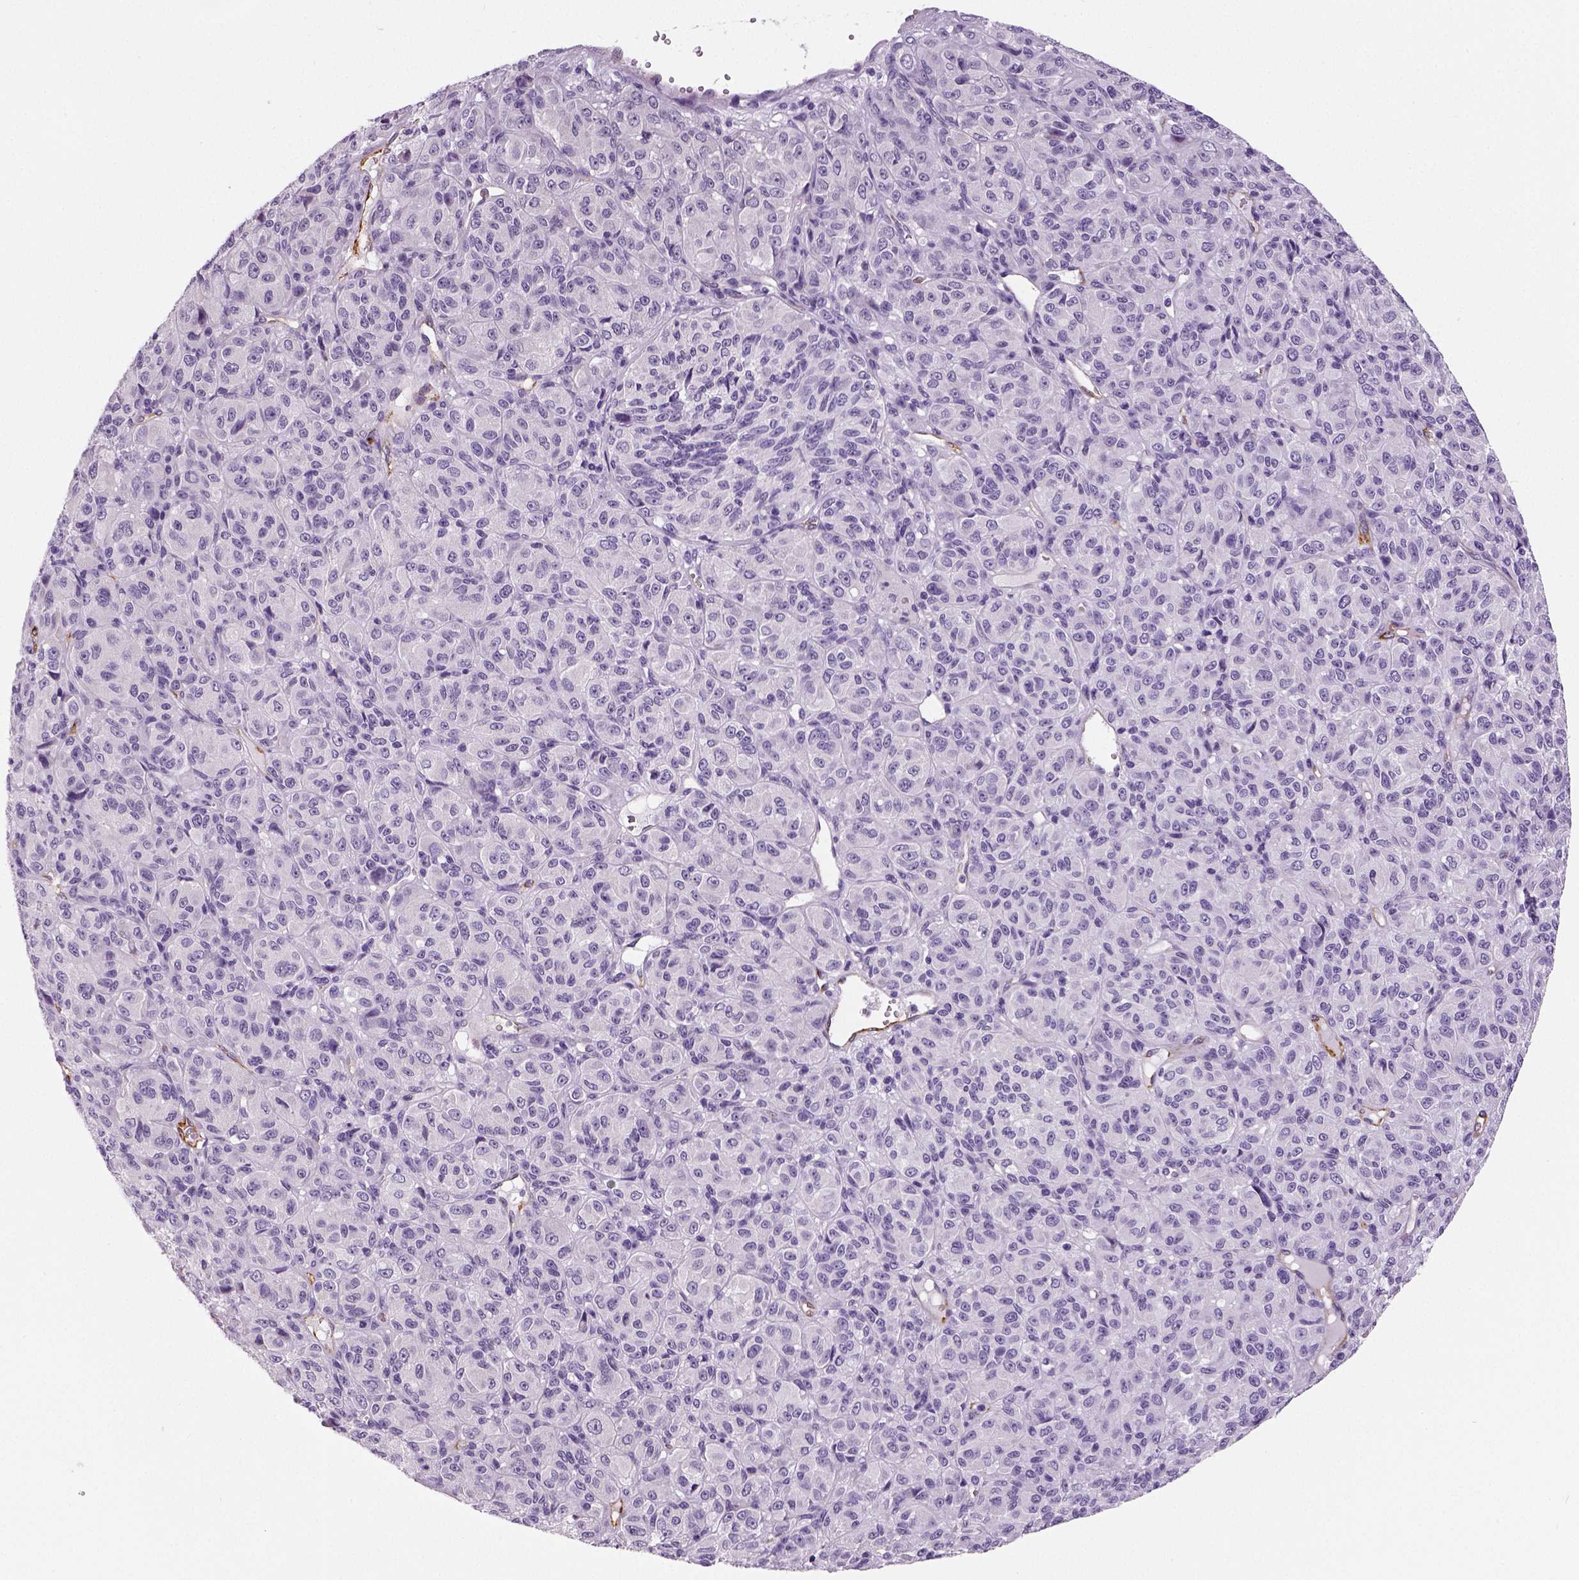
{"staining": {"intensity": "negative", "quantity": "none", "location": "none"}, "tissue": "melanoma", "cell_type": "Tumor cells", "image_type": "cancer", "snomed": [{"axis": "morphology", "description": "Malignant melanoma, Metastatic site"}, {"axis": "topography", "description": "Brain"}], "caption": "Tumor cells show no significant expression in melanoma.", "gene": "TSPAN7", "patient": {"sex": "female", "age": 56}}